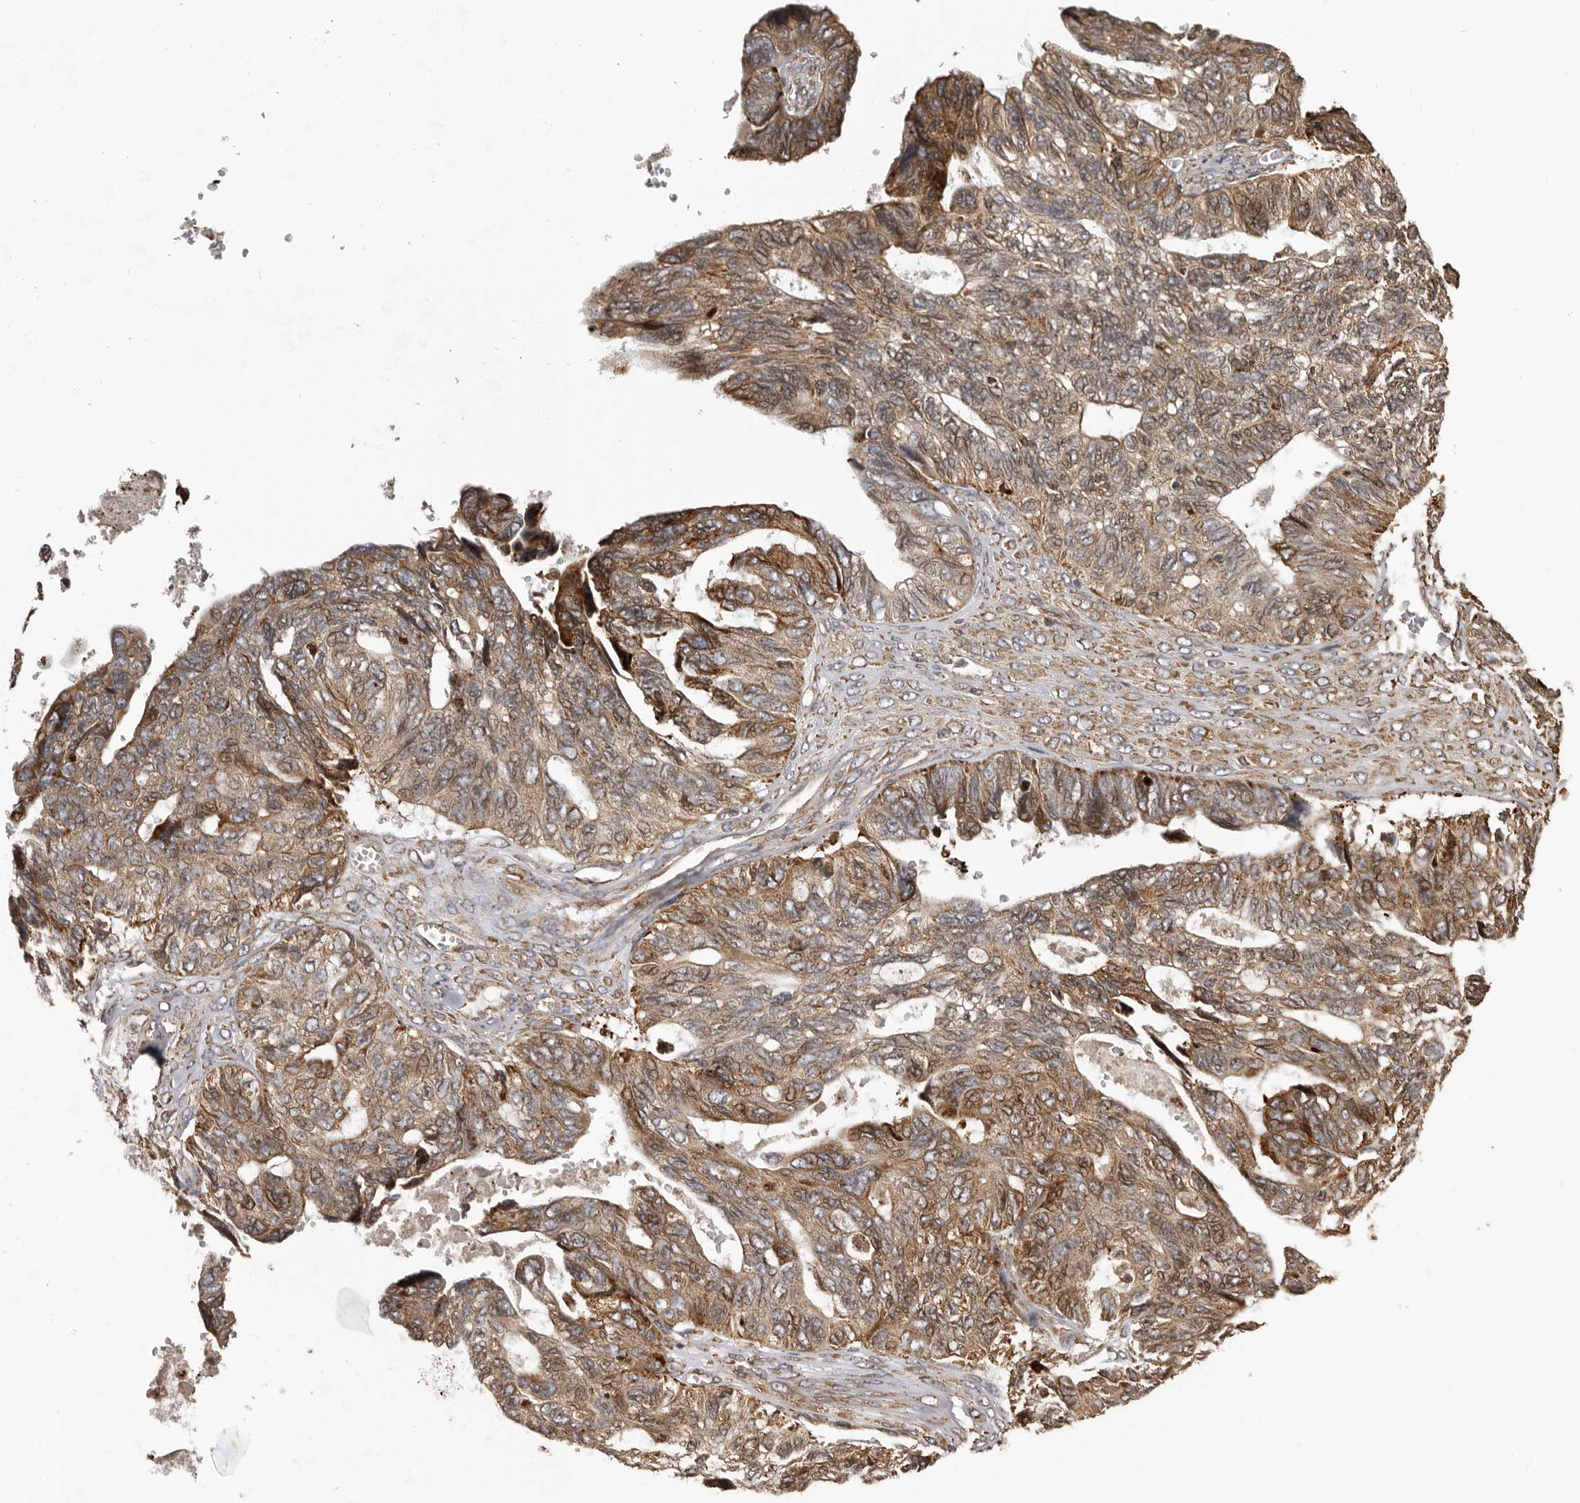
{"staining": {"intensity": "moderate", "quantity": ">75%", "location": "cytoplasmic/membranous"}, "tissue": "ovarian cancer", "cell_type": "Tumor cells", "image_type": "cancer", "snomed": [{"axis": "morphology", "description": "Cystadenocarcinoma, serous, NOS"}, {"axis": "topography", "description": "Ovary"}], "caption": "Tumor cells reveal medium levels of moderate cytoplasmic/membranous positivity in about >75% of cells in ovarian serous cystadenocarcinoma.", "gene": "NUP43", "patient": {"sex": "female", "age": 79}}